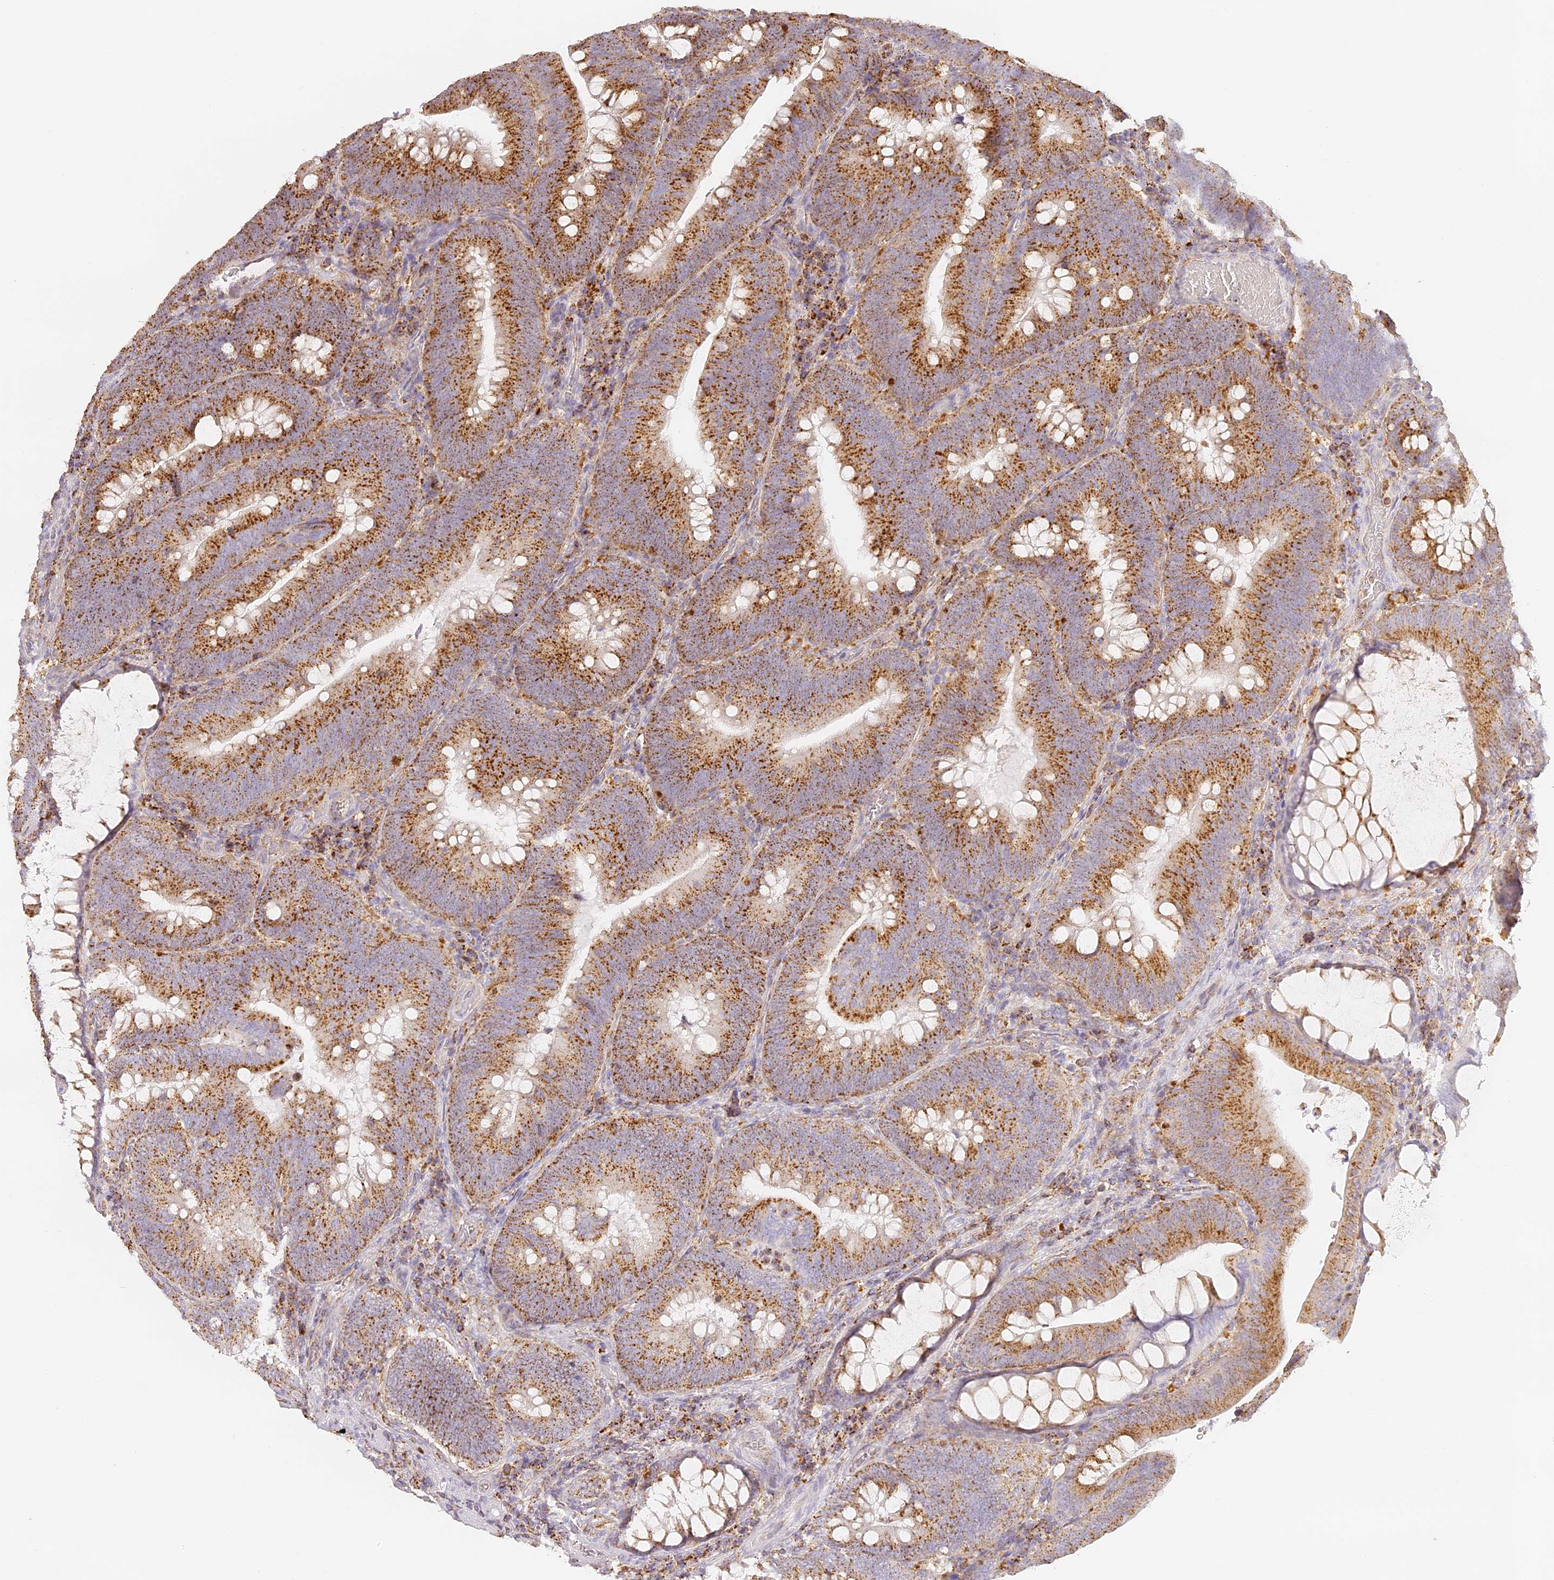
{"staining": {"intensity": "moderate", "quantity": ">75%", "location": "cytoplasmic/membranous"}, "tissue": "colorectal cancer", "cell_type": "Tumor cells", "image_type": "cancer", "snomed": [{"axis": "morphology", "description": "Normal tissue, NOS"}, {"axis": "topography", "description": "Colon"}], "caption": "IHC (DAB) staining of colorectal cancer exhibits moderate cytoplasmic/membranous protein expression in approximately >75% of tumor cells.", "gene": "LAMP2", "patient": {"sex": "female", "age": 82}}